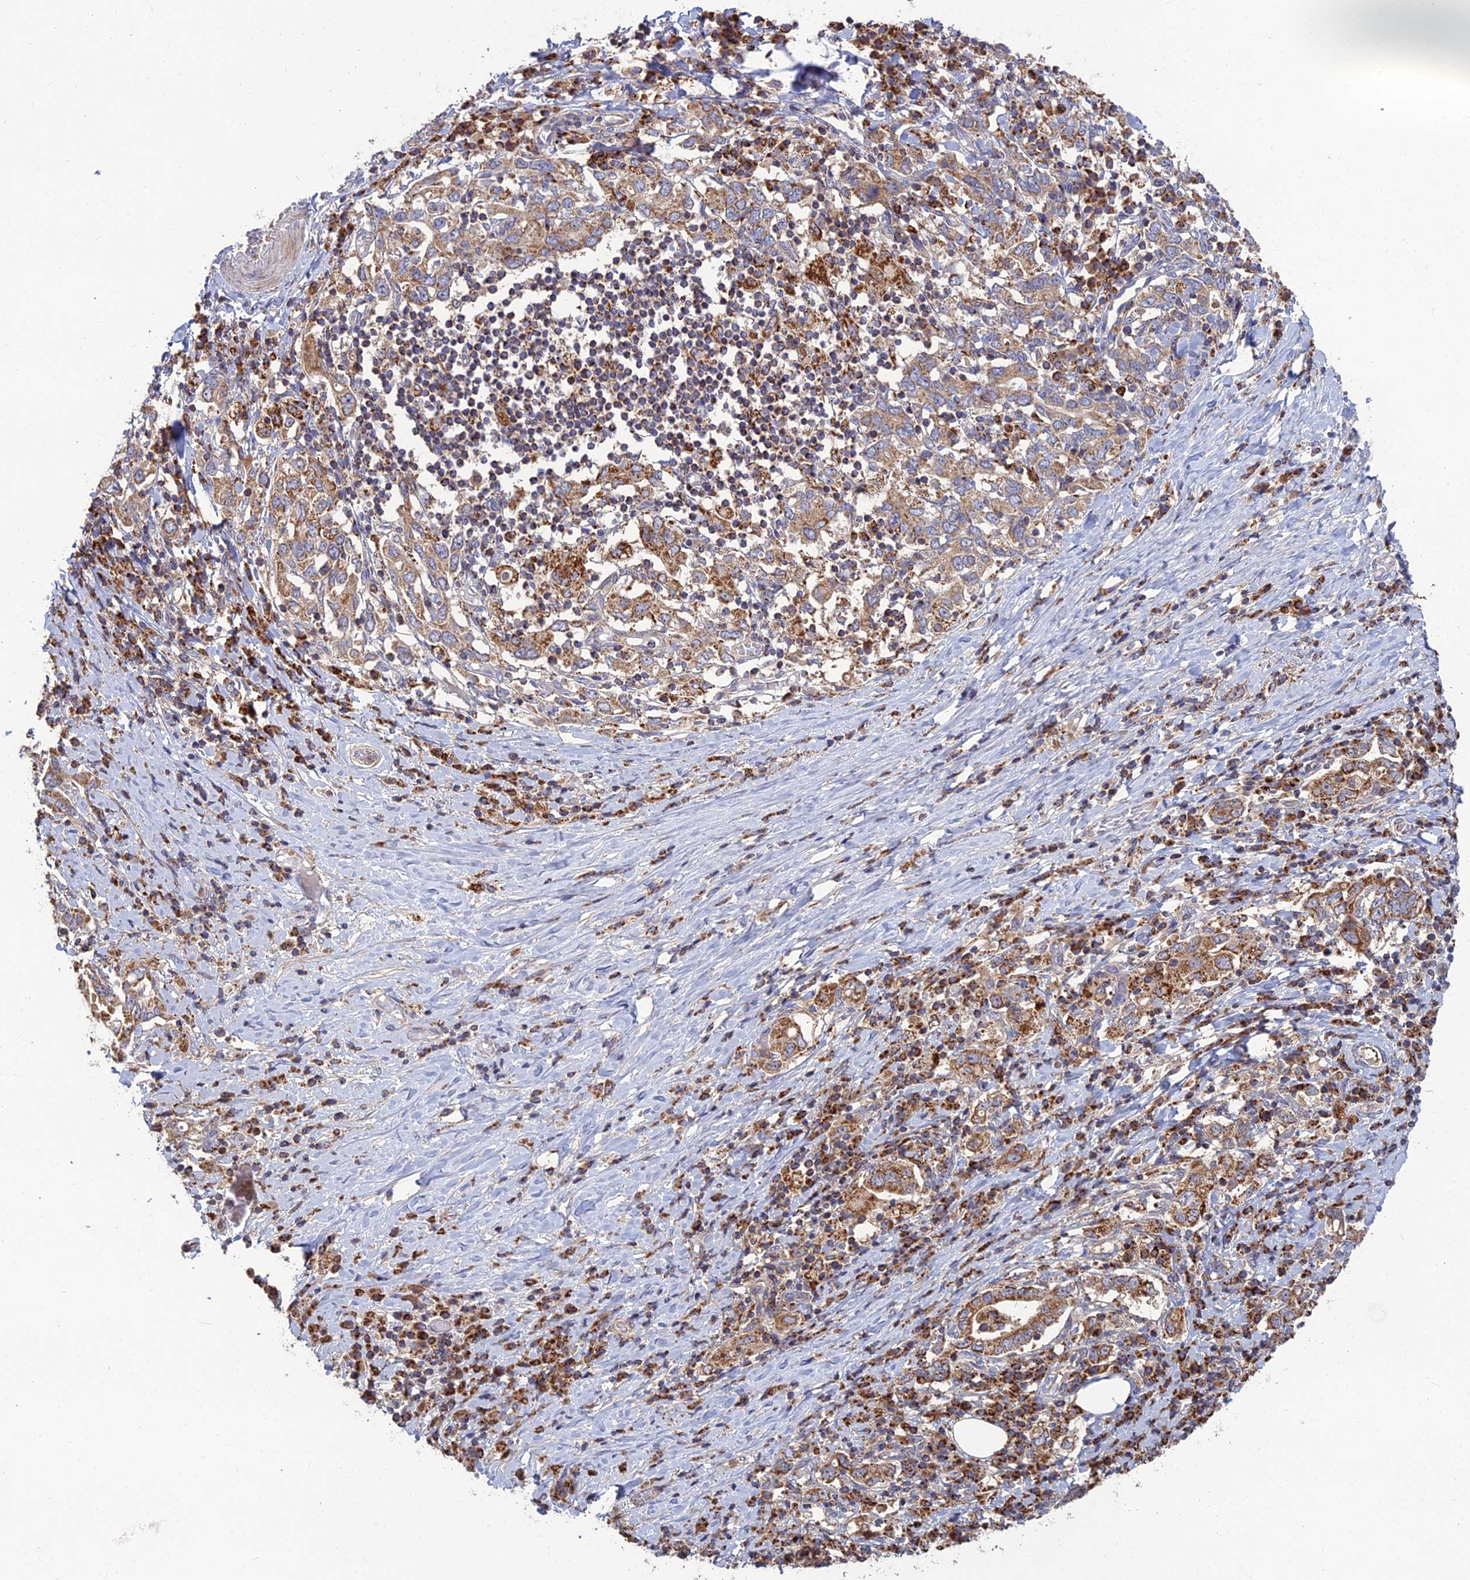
{"staining": {"intensity": "moderate", "quantity": ">75%", "location": "cytoplasmic/membranous"}, "tissue": "stomach cancer", "cell_type": "Tumor cells", "image_type": "cancer", "snomed": [{"axis": "morphology", "description": "Adenocarcinoma, NOS"}, {"axis": "topography", "description": "Stomach, upper"}, {"axis": "topography", "description": "Stomach"}], "caption": "Immunohistochemistry (IHC) of adenocarcinoma (stomach) reveals medium levels of moderate cytoplasmic/membranous staining in approximately >75% of tumor cells.", "gene": "RIC8B", "patient": {"sex": "male", "age": 62}}